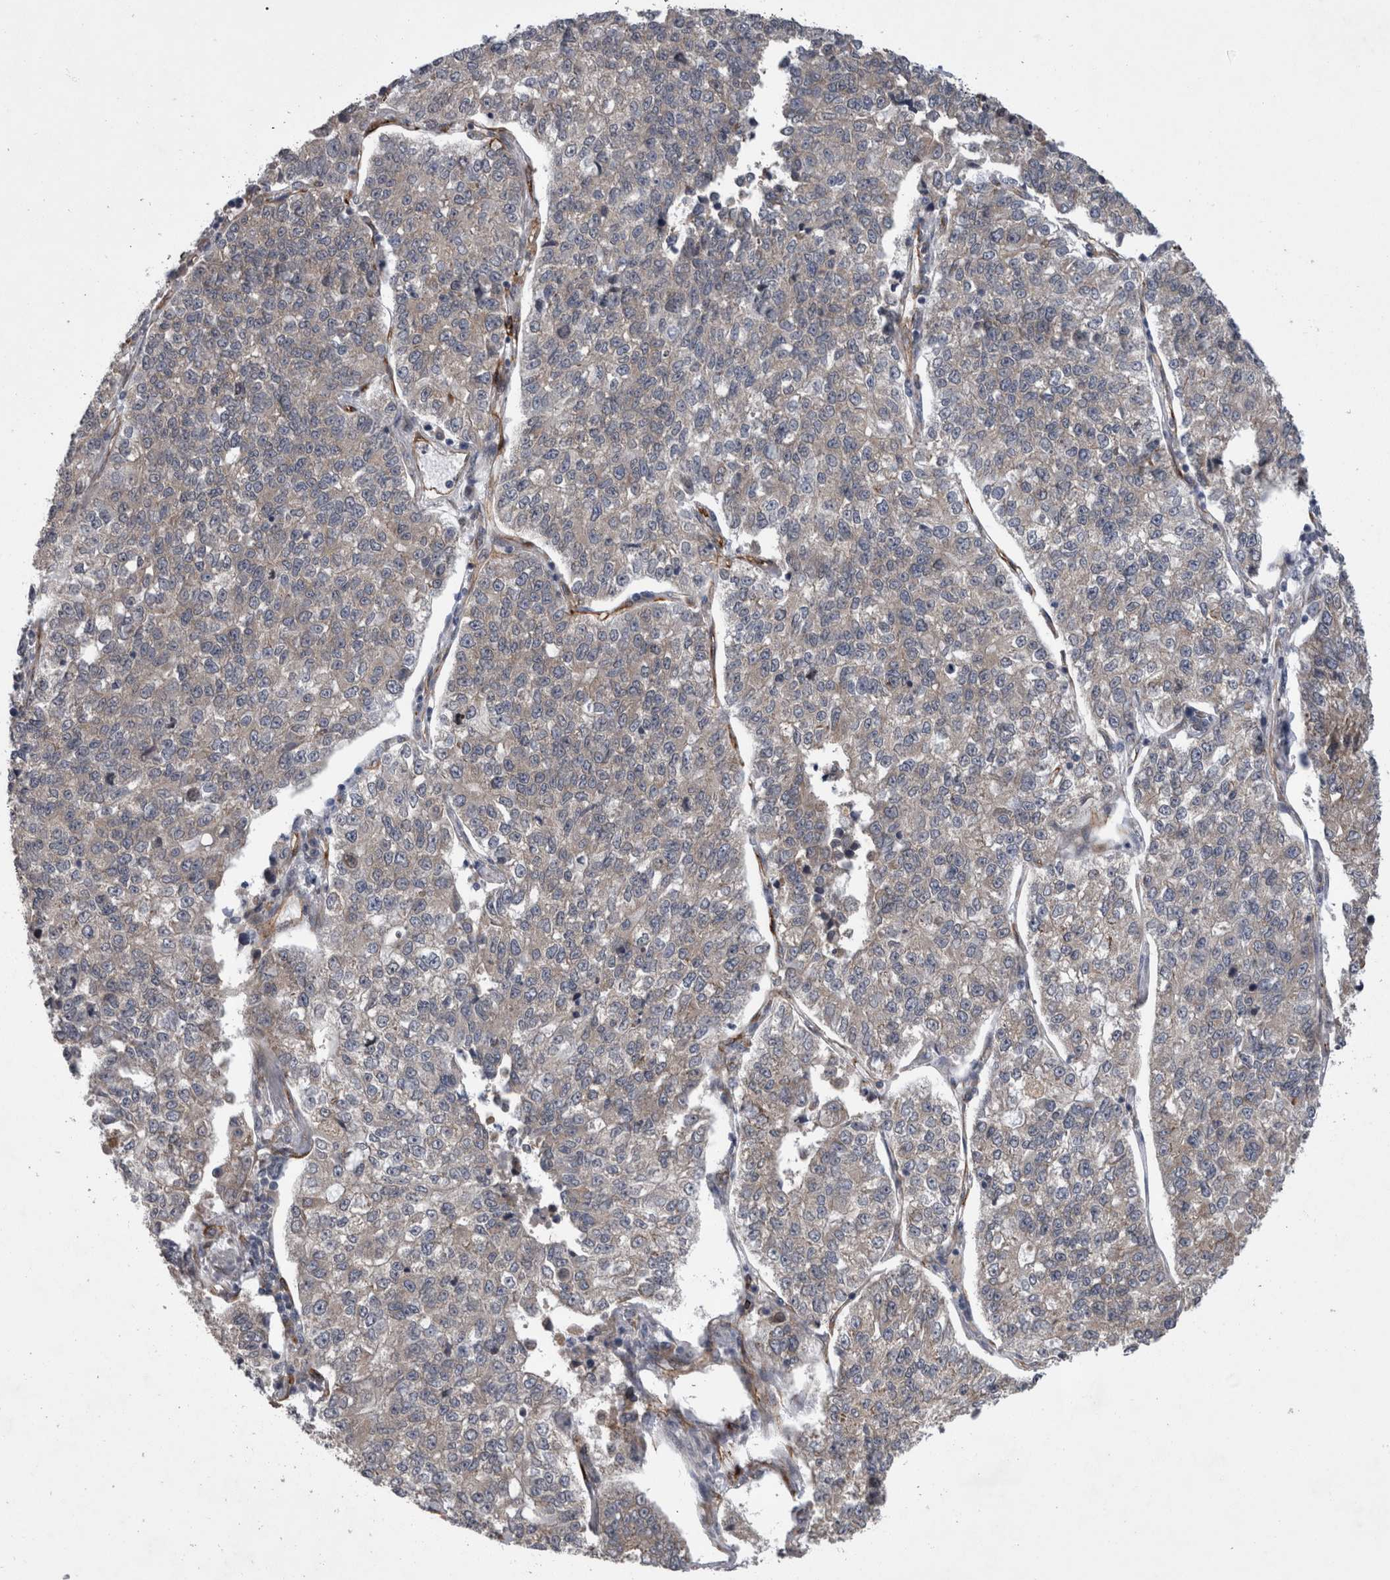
{"staining": {"intensity": "weak", "quantity": "<25%", "location": "cytoplasmic/membranous"}, "tissue": "lung cancer", "cell_type": "Tumor cells", "image_type": "cancer", "snomed": [{"axis": "morphology", "description": "Adenocarcinoma, NOS"}, {"axis": "topography", "description": "Lung"}], "caption": "The image shows no staining of tumor cells in adenocarcinoma (lung).", "gene": "DDX6", "patient": {"sex": "male", "age": 49}}